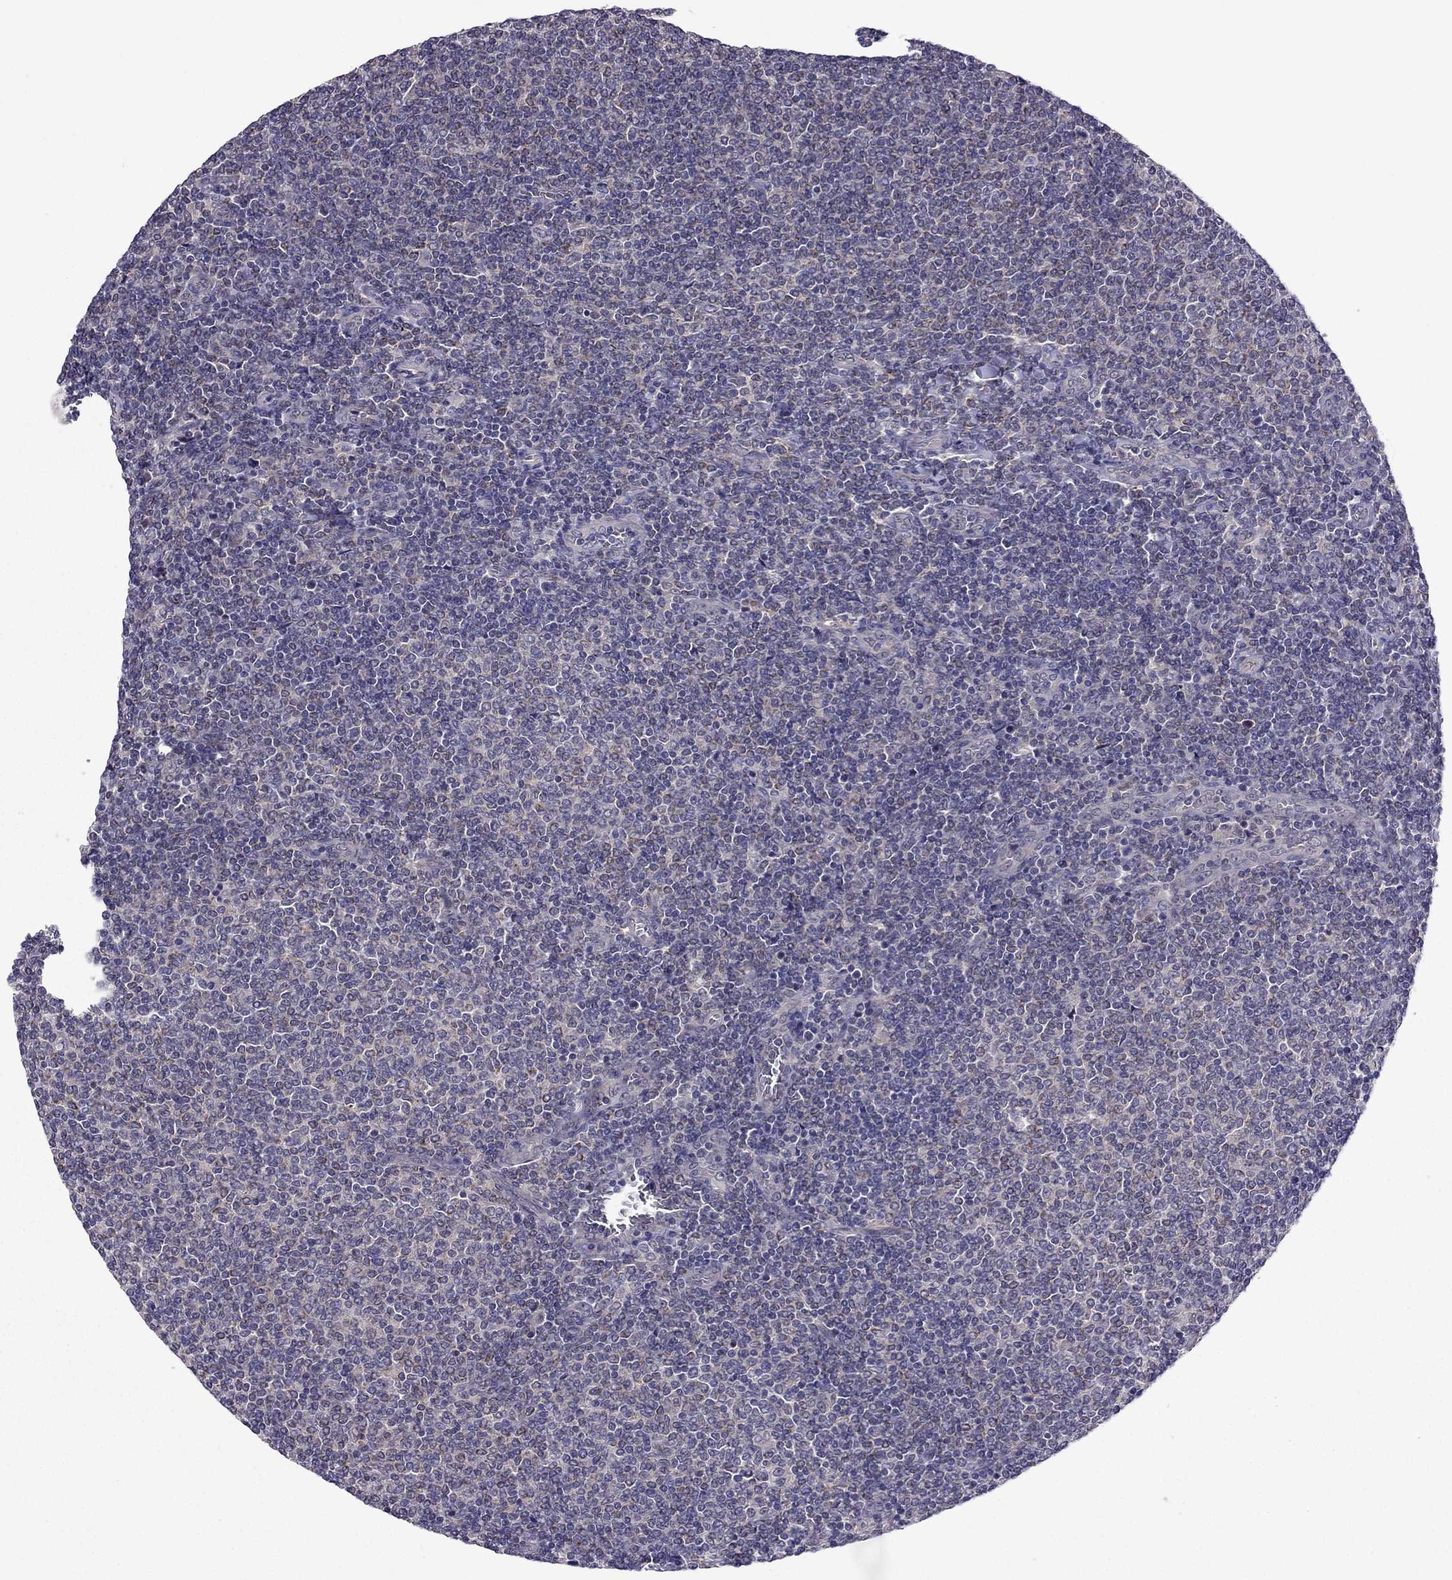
{"staining": {"intensity": "negative", "quantity": "none", "location": "none"}, "tissue": "lymphoma", "cell_type": "Tumor cells", "image_type": "cancer", "snomed": [{"axis": "morphology", "description": "Malignant lymphoma, non-Hodgkin's type, Low grade"}, {"axis": "topography", "description": "Lymph node"}], "caption": "DAB immunohistochemical staining of human lymphoma reveals no significant staining in tumor cells. (DAB IHC with hematoxylin counter stain).", "gene": "CDK5", "patient": {"sex": "male", "age": 52}}